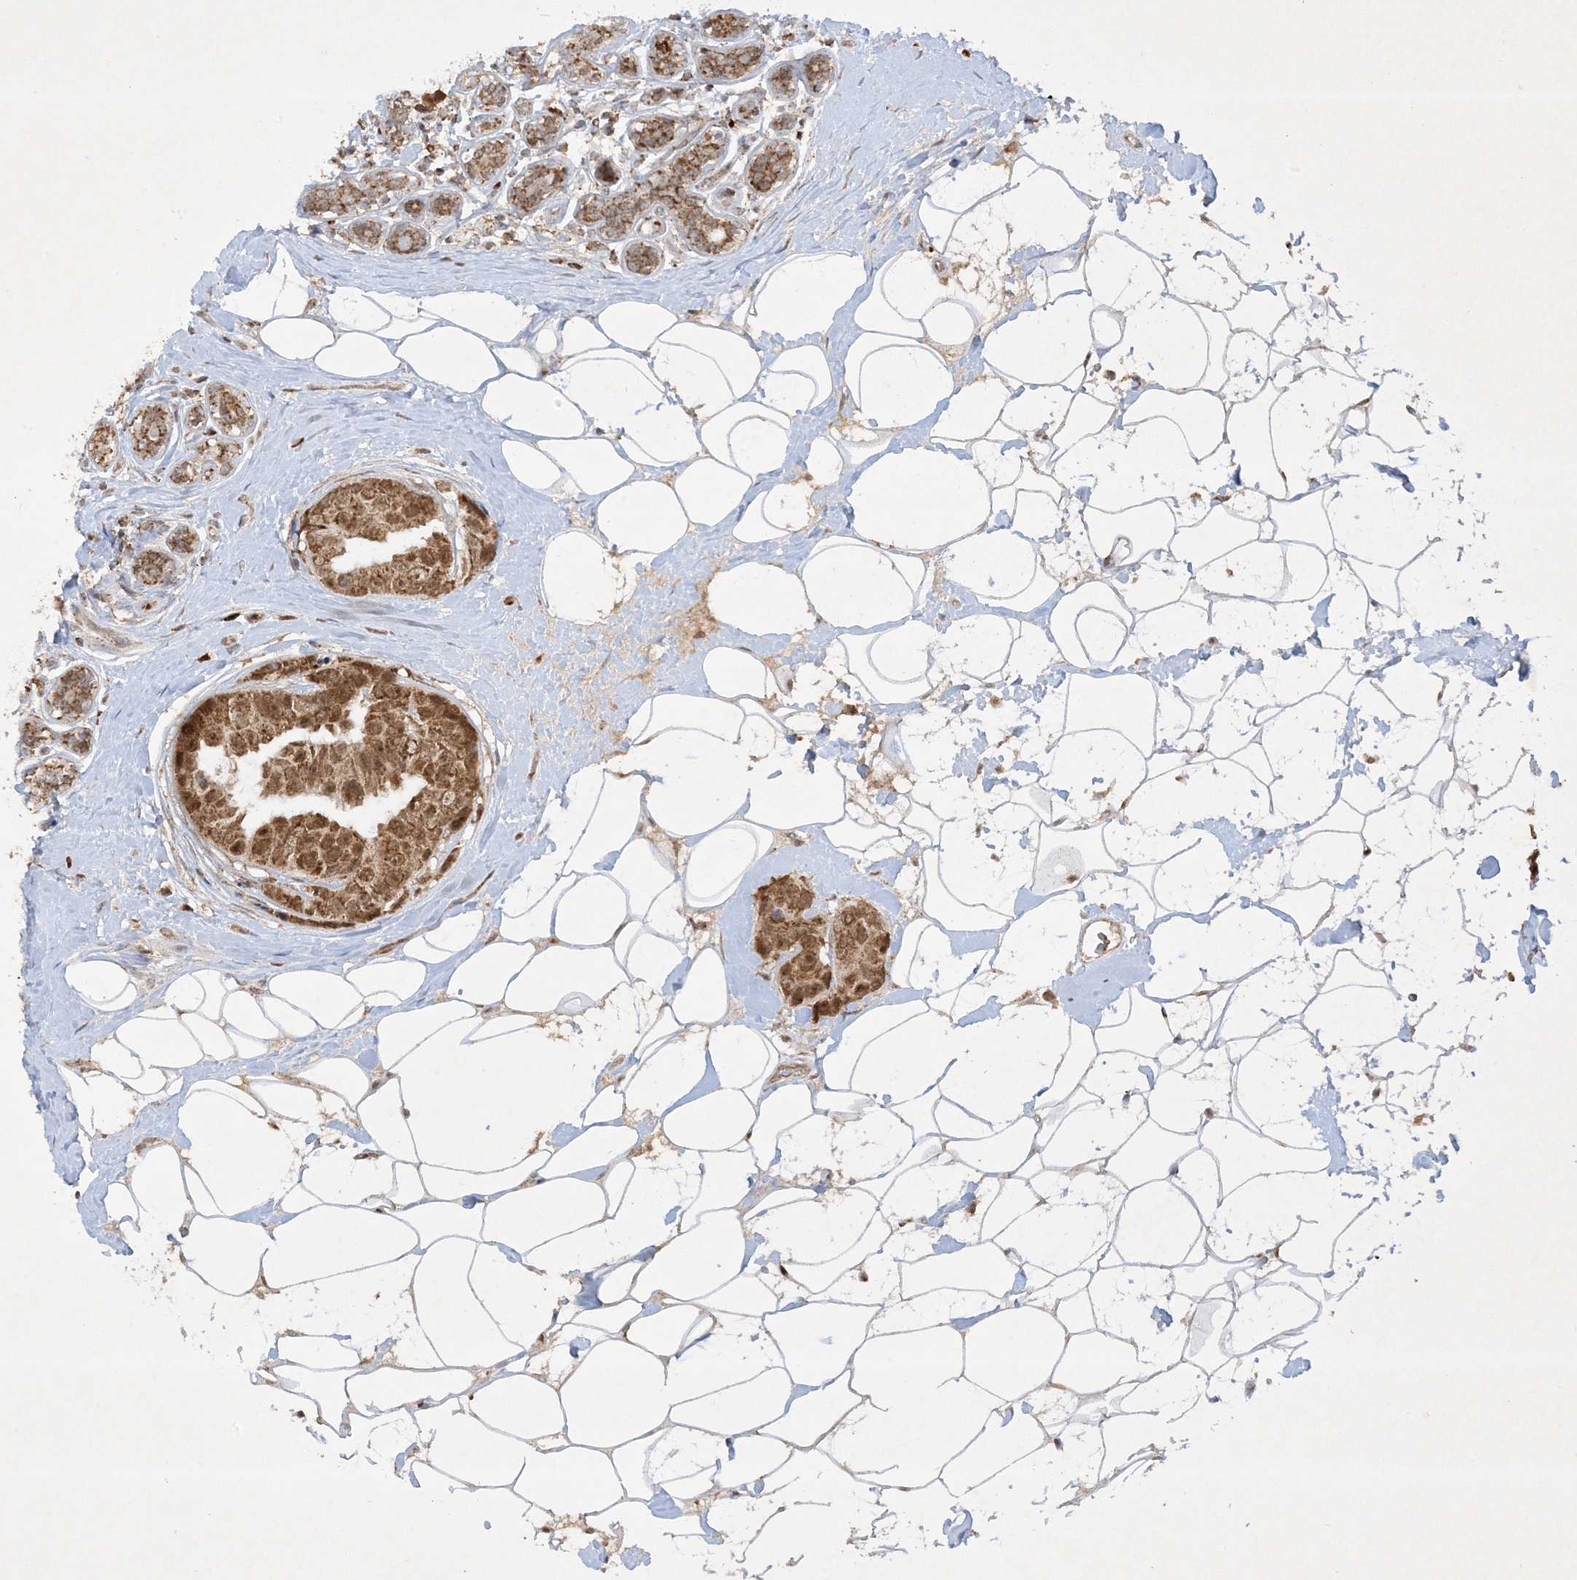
{"staining": {"intensity": "moderate", "quantity": ">75%", "location": "cytoplasmic/membranous,nuclear"}, "tissue": "breast cancer", "cell_type": "Tumor cells", "image_type": "cancer", "snomed": [{"axis": "morphology", "description": "Normal tissue, NOS"}, {"axis": "morphology", "description": "Duct carcinoma"}, {"axis": "topography", "description": "Breast"}], "caption": "Immunohistochemistry (IHC) of breast cancer (invasive ductal carcinoma) shows medium levels of moderate cytoplasmic/membranous and nuclear expression in about >75% of tumor cells. (DAB (3,3'-diaminobenzidine) IHC with brightfield microscopy, high magnification).", "gene": "NDUFAF3", "patient": {"sex": "female", "age": 39}}